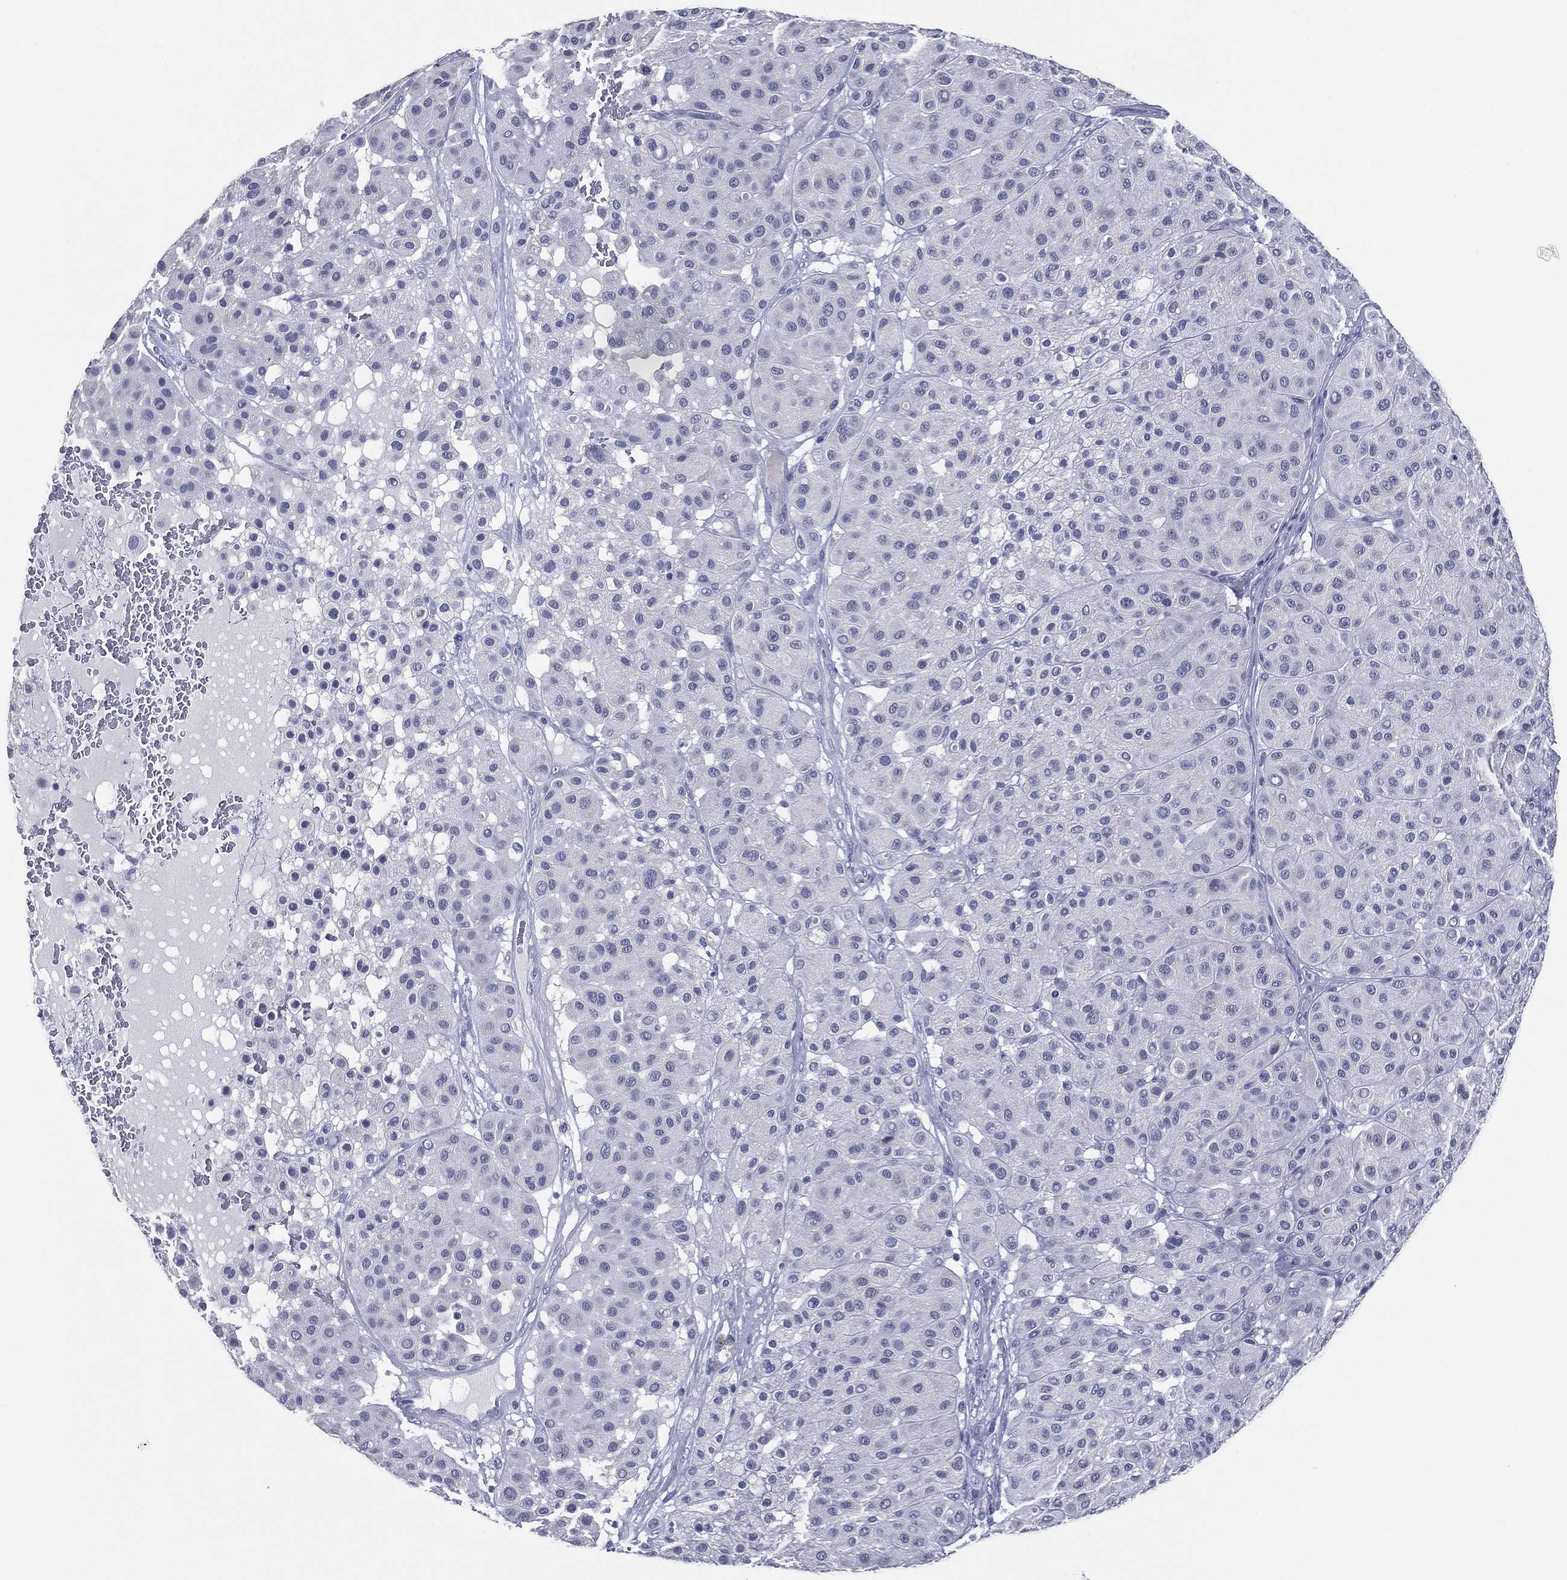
{"staining": {"intensity": "negative", "quantity": "none", "location": "none"}, "tissue": "melanoma", "cell_type": "Tumor cells", "image_type": "cancer", "snomed": [{"axis": "morphology", "description": "Malignant melanoma, Metastatic site"}, {"axis": "topography", "description": "Smooth muscle"}], "caption": "The micrograph shows no significant expression in tumor cells of melanoma.", "gene": "SLC13A4", "patient": {"sex": "male", "age": 41}}